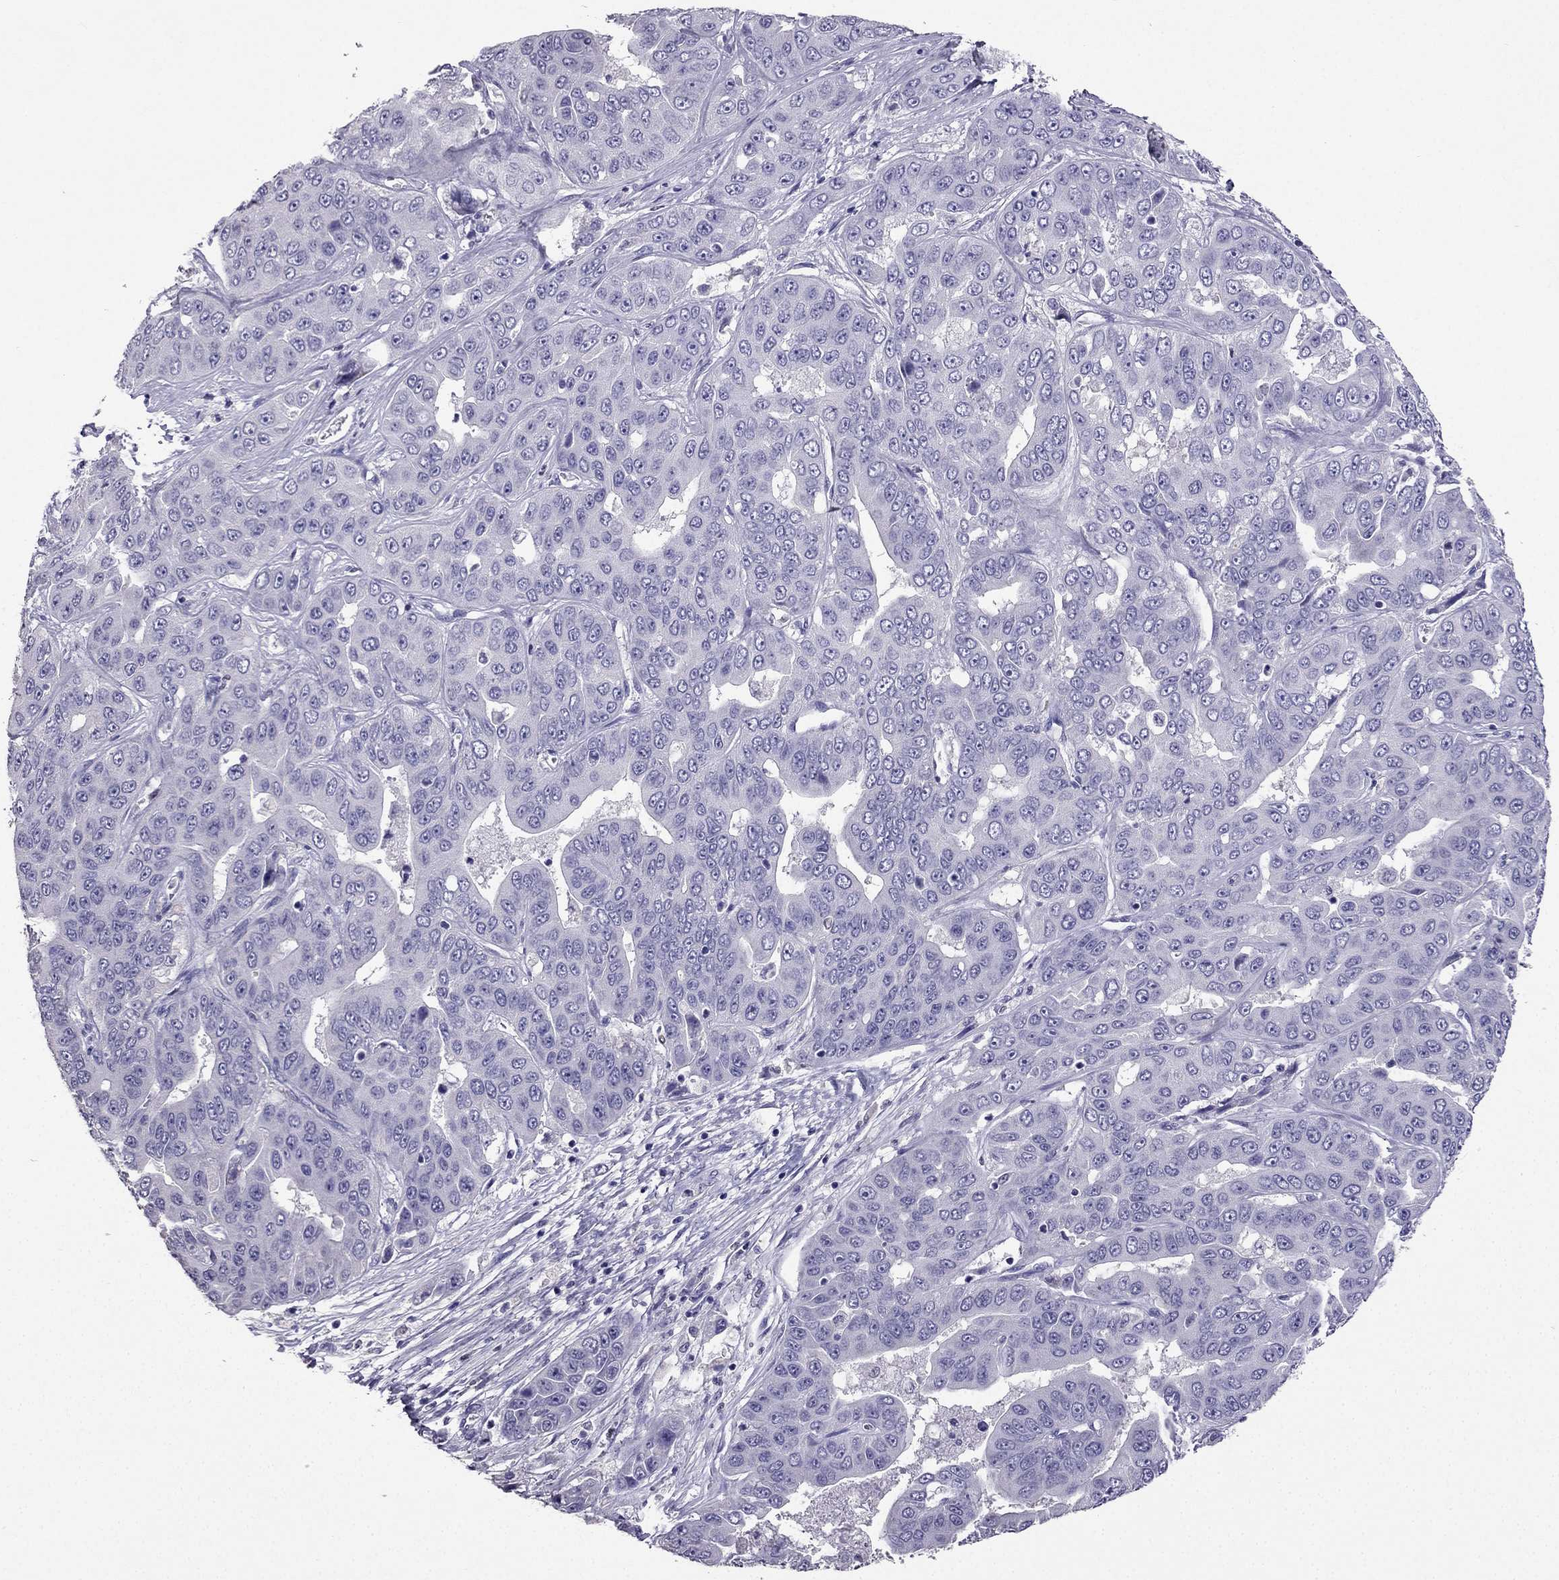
{"staining": {"intensity": "negative", "quantity": "none", "location": "none"}, "tissue": "liver cancer", "cell_type": "Tumor cells", "image_type": "cancer", "snomed": [{"axis": "morphology", "description": "Cholangiocarcinoma"}, {"axis": "topography", "description": "Liver"}], "caption": "Cholangiocarcinoma (liver) stained for a protein using immunohistochemistry (IHC) displays no expression tumor cells.", "gene": "ARID3A", "patient": {"sex": "female", "age": 52}}